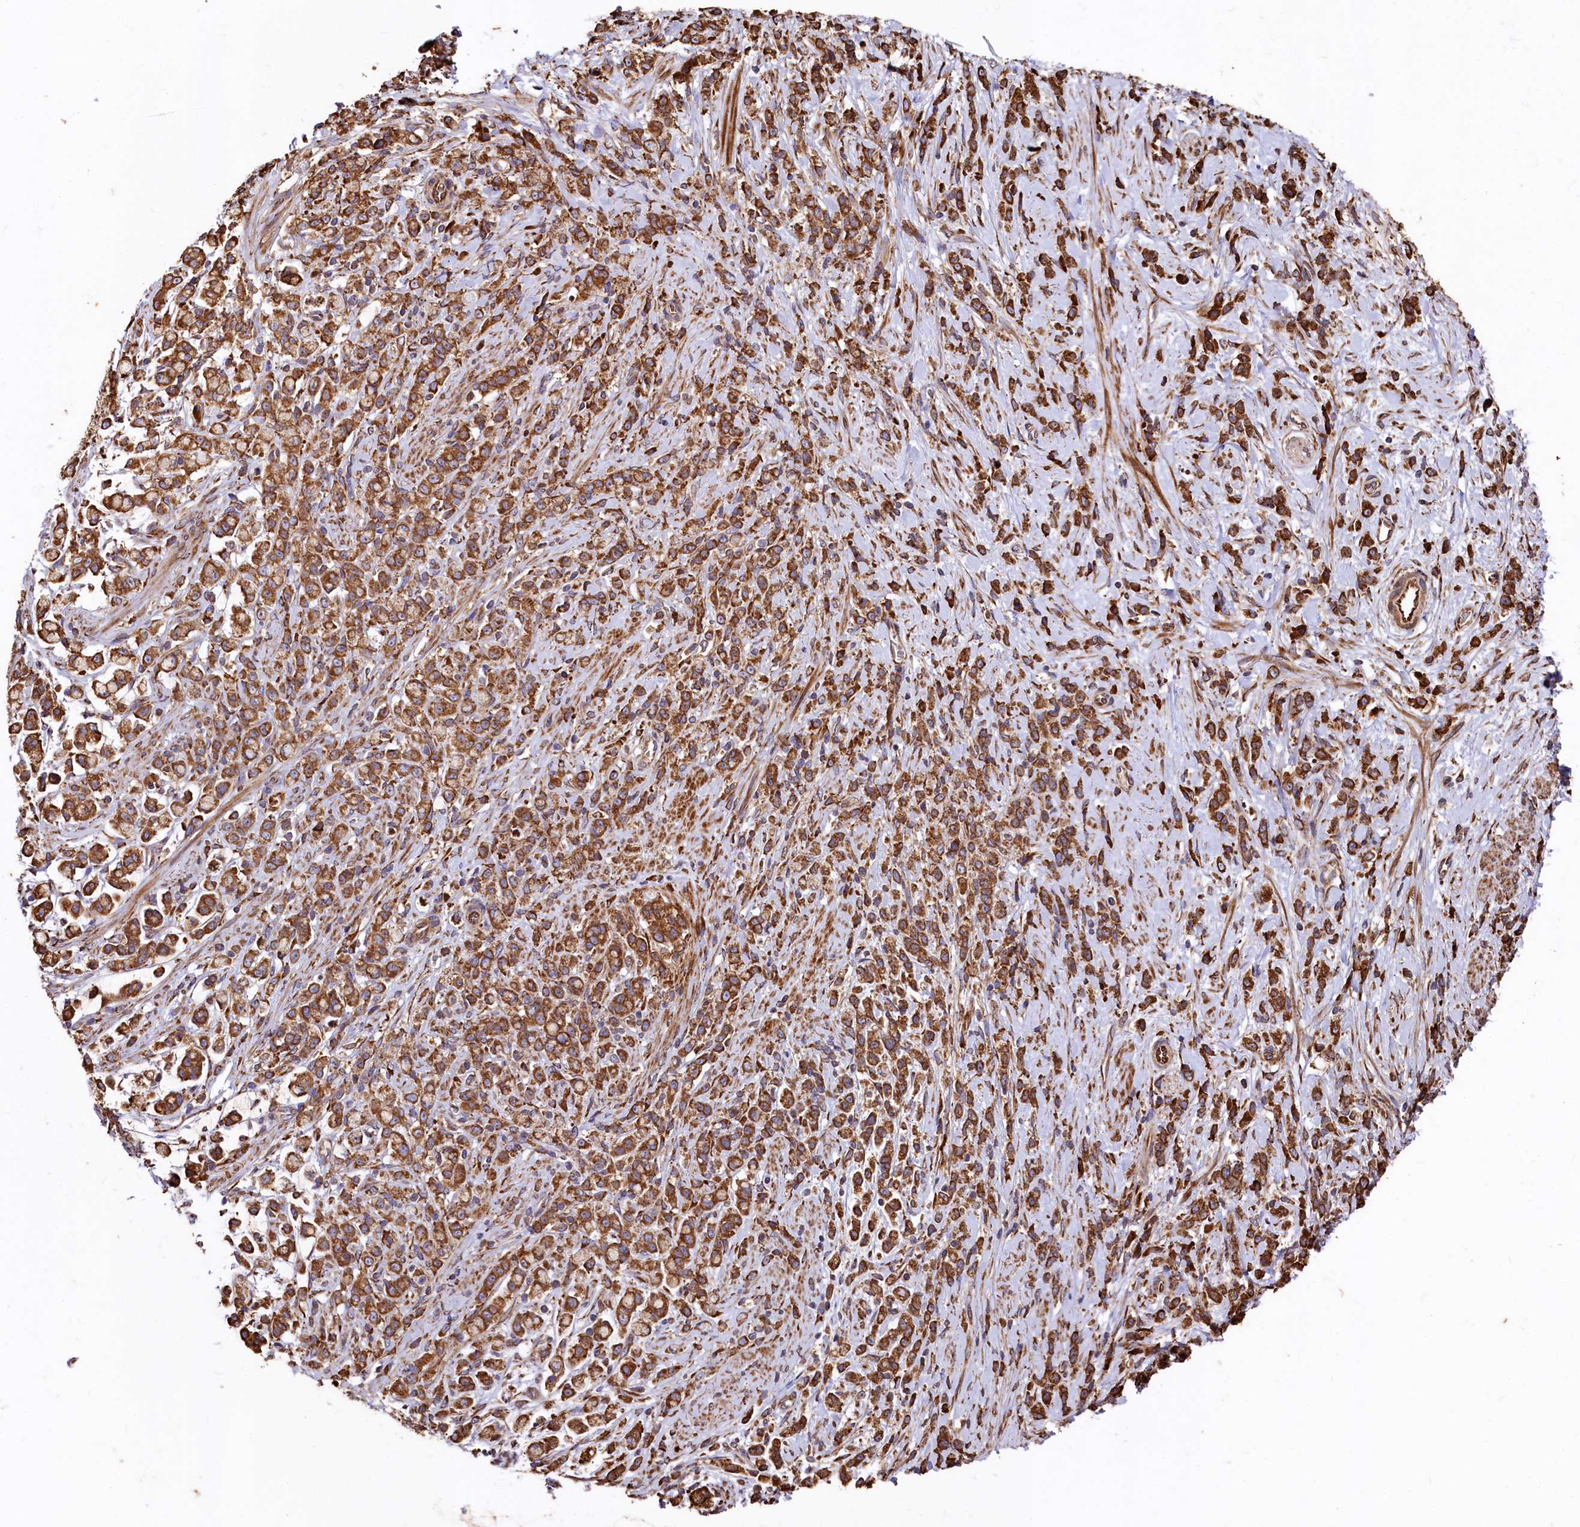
{"staining": {"intensity": "strong", "quantity": ">75%", "location": "cytoplasmic/membranous"}, "tissue": "stomach cancer", "cell_type": "Tumor cells", "image_type": "cancer", "snomed": [{"axis": "morphology", "description": "Adenocarcinoma, NOS"}, {"axis": "topography", "description": "Stomach"}], "caption": "About >75% of tumor cells in human adenocarcinoma (stomach) demonstrate strong cytoplasmic/membranous protein expression as visualized by brown immunohistochemical staining.", "gene": "NEURL1B", "patient": {"sex": "female", "age": 60}}